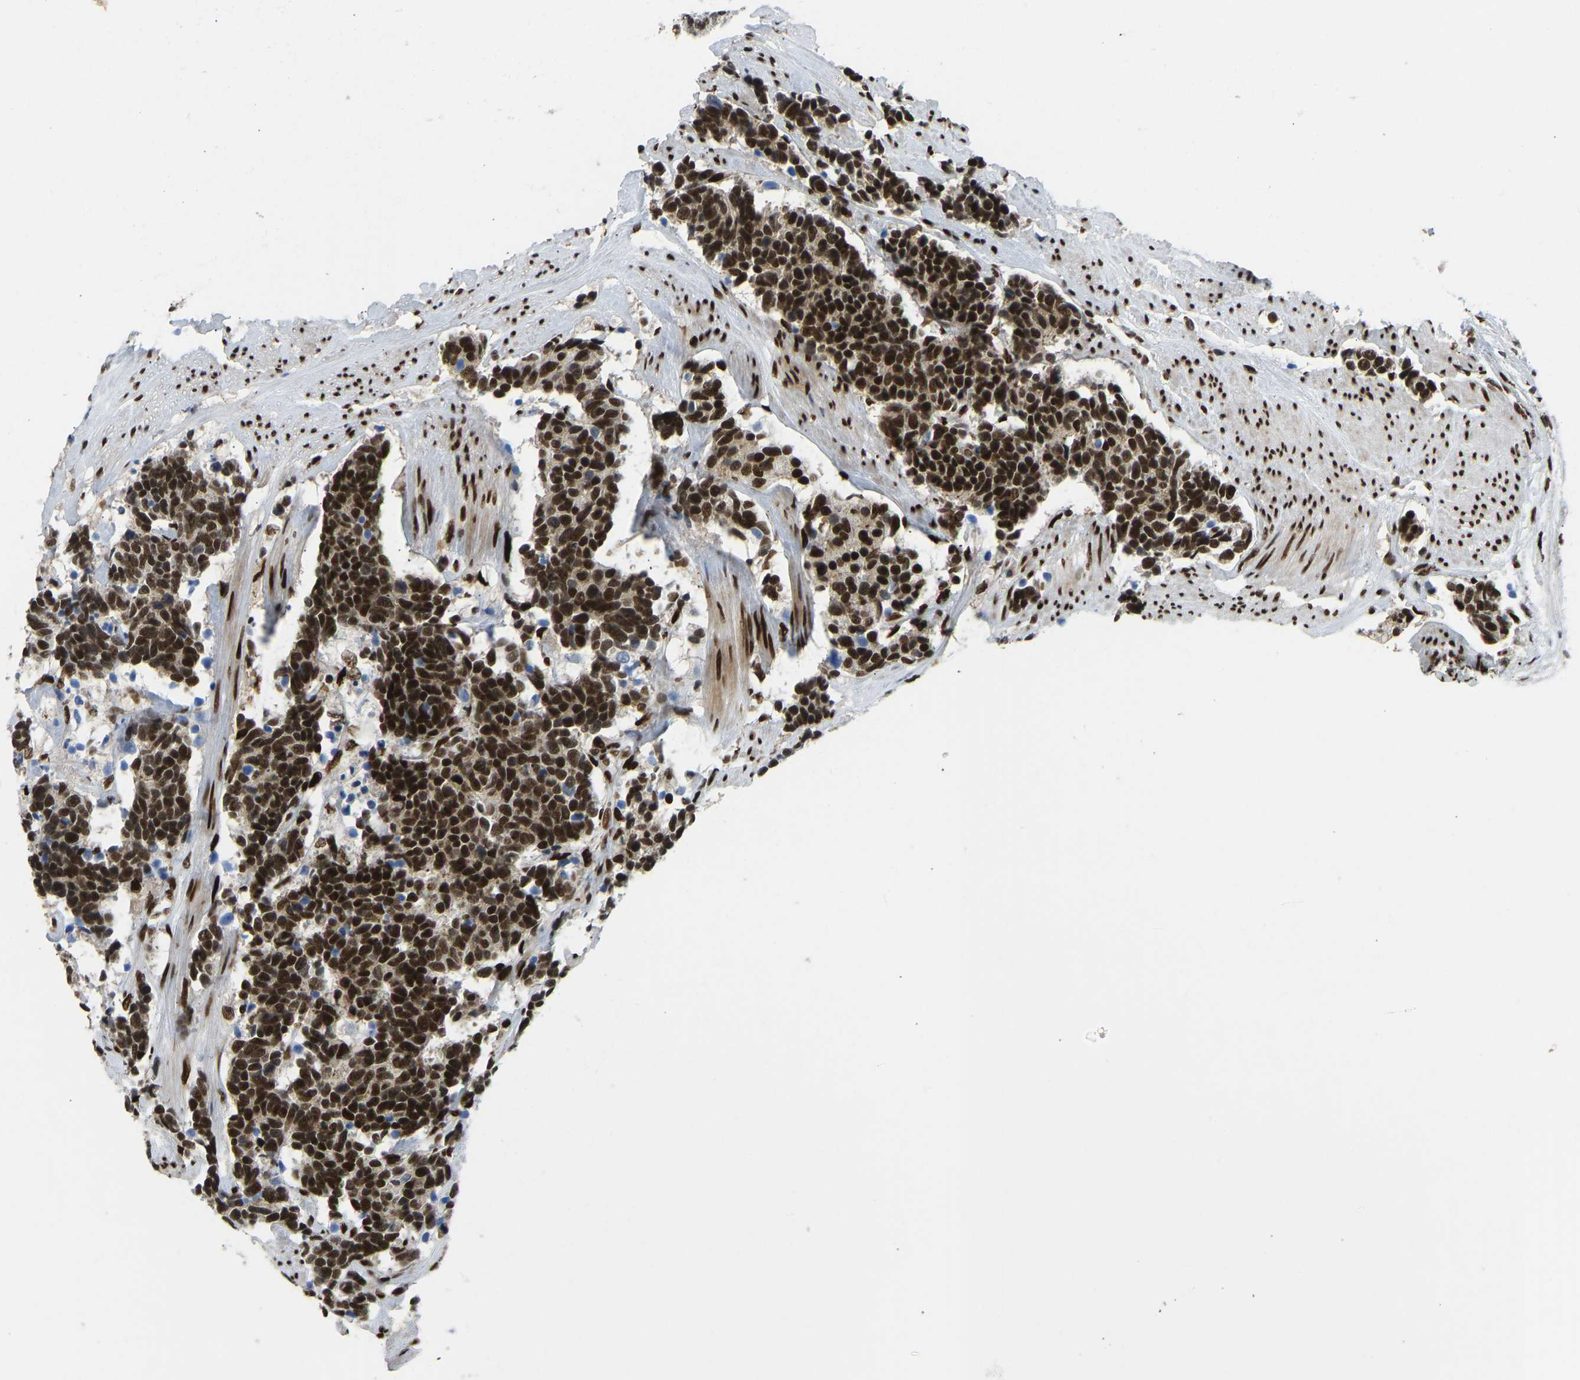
{"staining": {"intensity": "strong", "quantity": ">75%", "location": "nuclear"}, "tissue": "carcinoid", "cell_type": "Tumor cells", "image_type": "cancer", "snomed": [{"axis": "morphology", "description": "Carcinoma, NOS"}, {"axis": "morphology", "description": "Carcinoid, malignant, NOS"}, {"axis": "topography", "description": "Urinary bladder"}], "caption": "High-magnification brightfield microscopy of carcinoid stained with DAB (3,3'-diaminobenzidine) (brown) and counterstained with hematoxylin (blue). tumor cells exhibit strong nuclear staining is identified in approximately>75% of cells.", "gene": "FOXK1", "patient": {"sex": "male", "age": 57}}